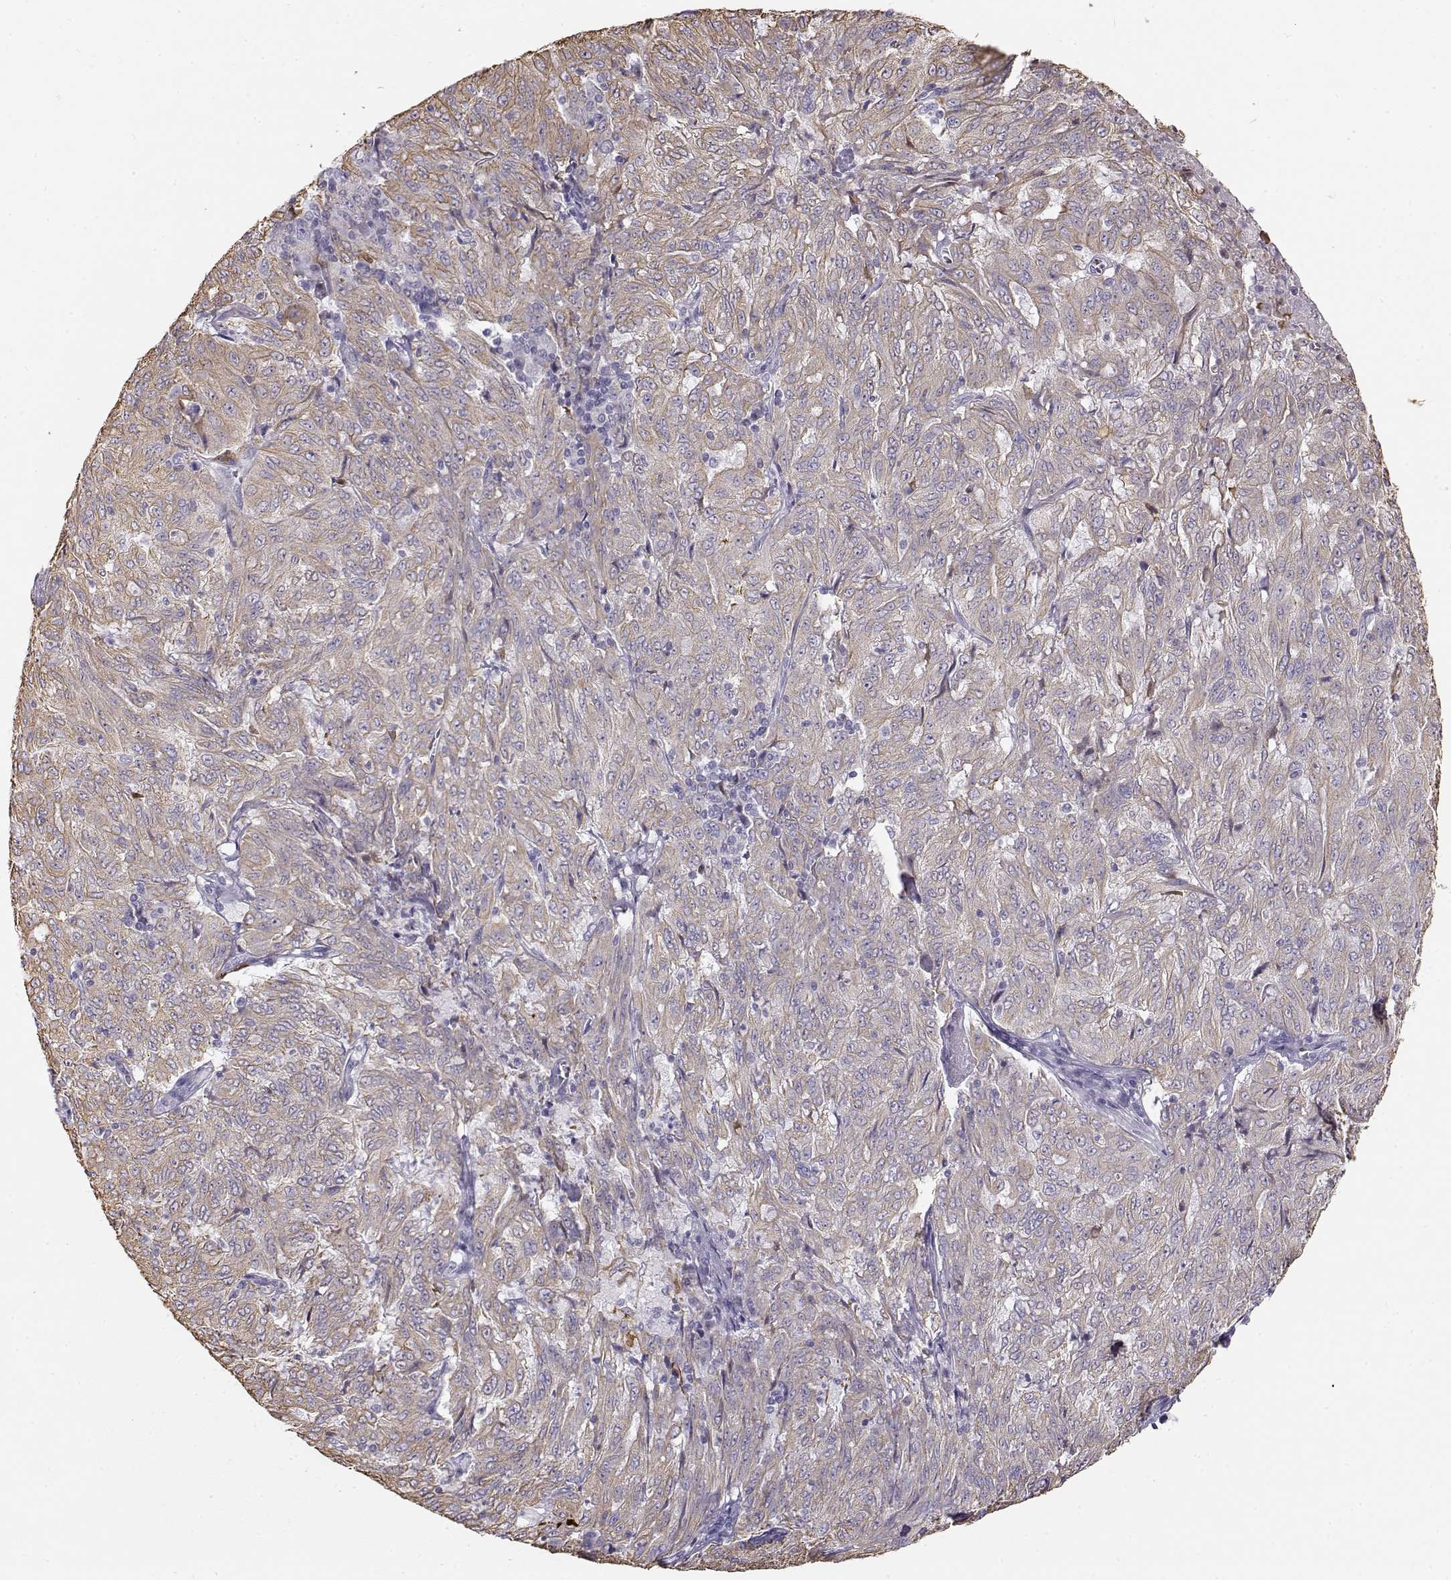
{"staining": {"intensity": "weak", "quantity": ">75%", "location": "cytoplasmic/membranous"}, "tissue": "pancreatic cancer", "cell_type": "Tumor cells", "image_type": "cancer", "snomed": [{"axis": "morphology", "description": "Adenocarcinoma, NOS"}, {"axis": "topography", "description": "Pancreas"}], "caption": "Immunohistochemistry of human pancreatic cancer (adenocarcinoma) demonstrates low levels of weak cytoplasmic/membranous staining in about >75% of tumor cells. (DAB (3,3'-diaminobenzidine) IHC with brightfield microscopy, high magnification).", "gene": "S100B", "patient": {"sex": "male", "age": 63}}